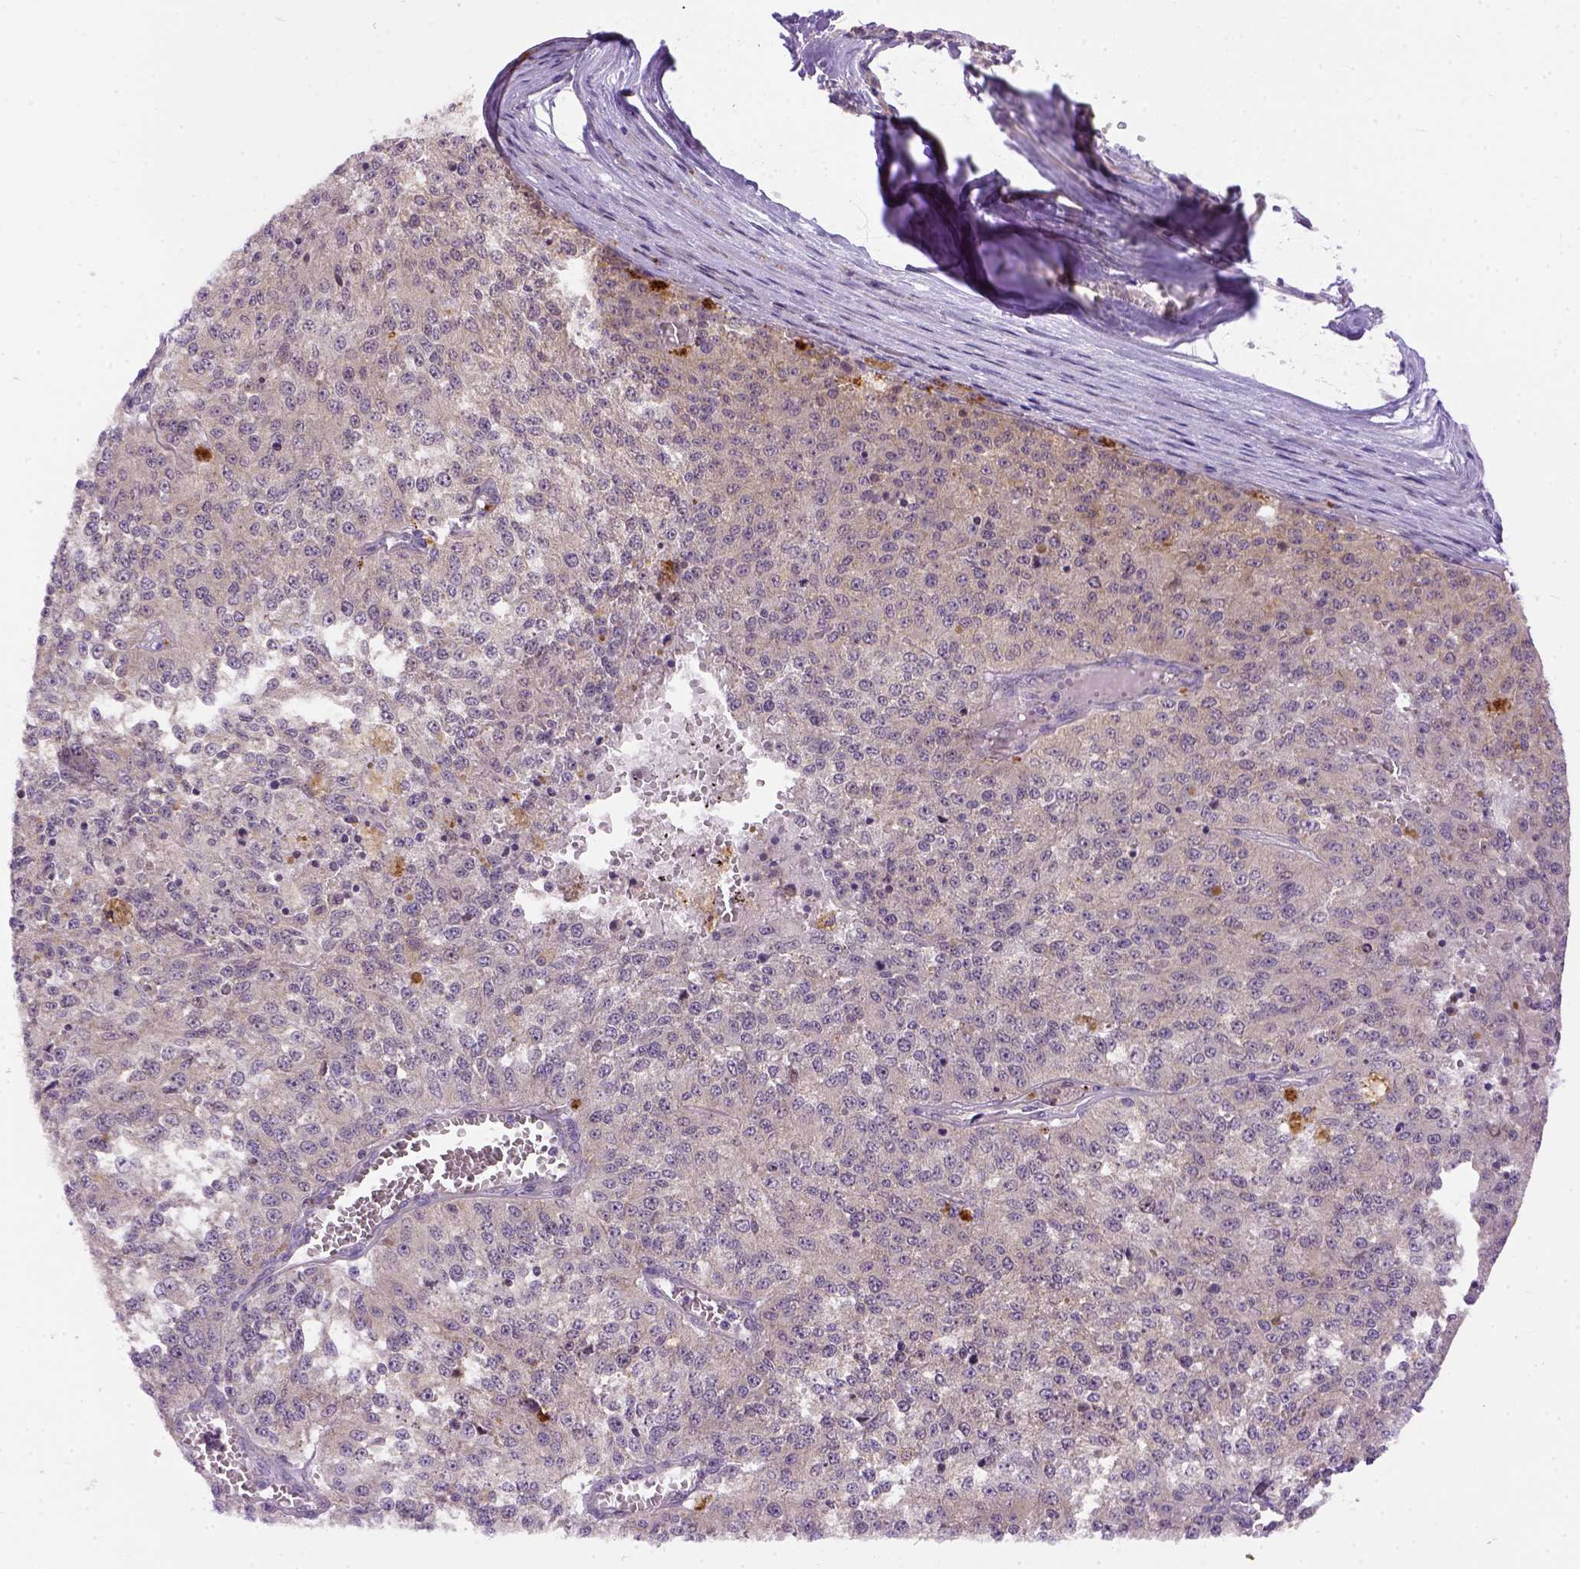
{"staining": {"intensity": "weak", "quantity": "25%-75%", "location": "cytoplasmic/membranous"}, "tissue": "melanoma", "cell_type": "Tumor cells", "image_type": "cancer", "snomed": [{"axis": "morphology", "description": "Malignant melanoma, Metastatic site"}, {"axis": "topography", "description": "Lymph node"}], "caption": "The photomicrograph reveals staining of melanoma, revealing weak cytoplasmic/membranous protein staining (brown color) within tumor cells.", "gene": "KAZN", "patient": {"sex": "female", "age": 64}}